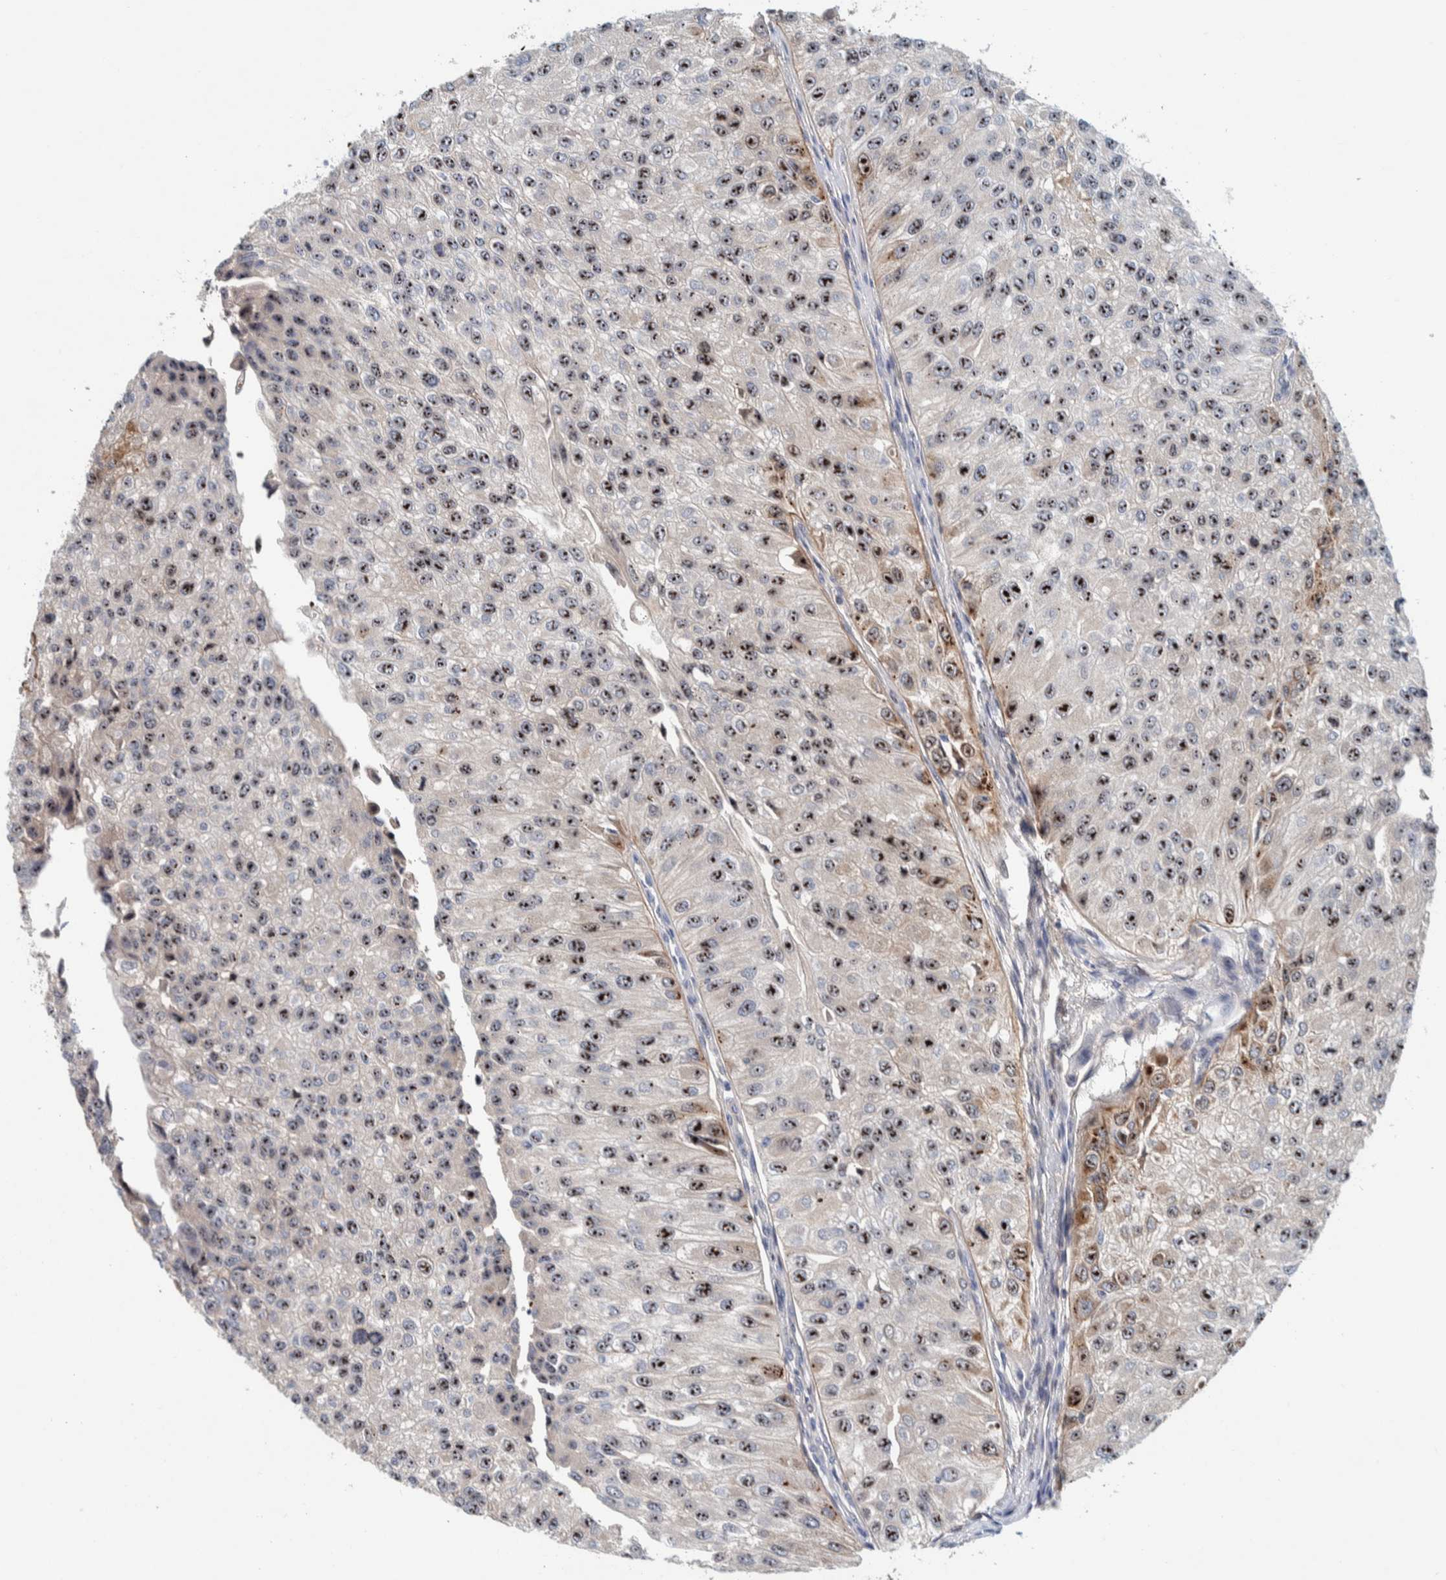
{"staining": {"intensity": "strong", "quantity": ">75%", "location": "nuclear"}, "tissue": "urothelial cancer", "cell_type": "Tumor cells", "image_type": "cancer", "snomed": [{"axis": "morphology", "description": "Urothelial carcinoma, High grade"}, {"axis": "topography", "description": "Kidney"}, {"axis": "topography", "description": "Urinary bladder"}], "caption": "Immunohistochemical staining of human urothelial carcinoma (high-grade) demonstrates strong nuclear protein expression in approximately >75% of tumor cells.", "gene": "NOL11", "patient": {"sex": "male", "age": 77}}